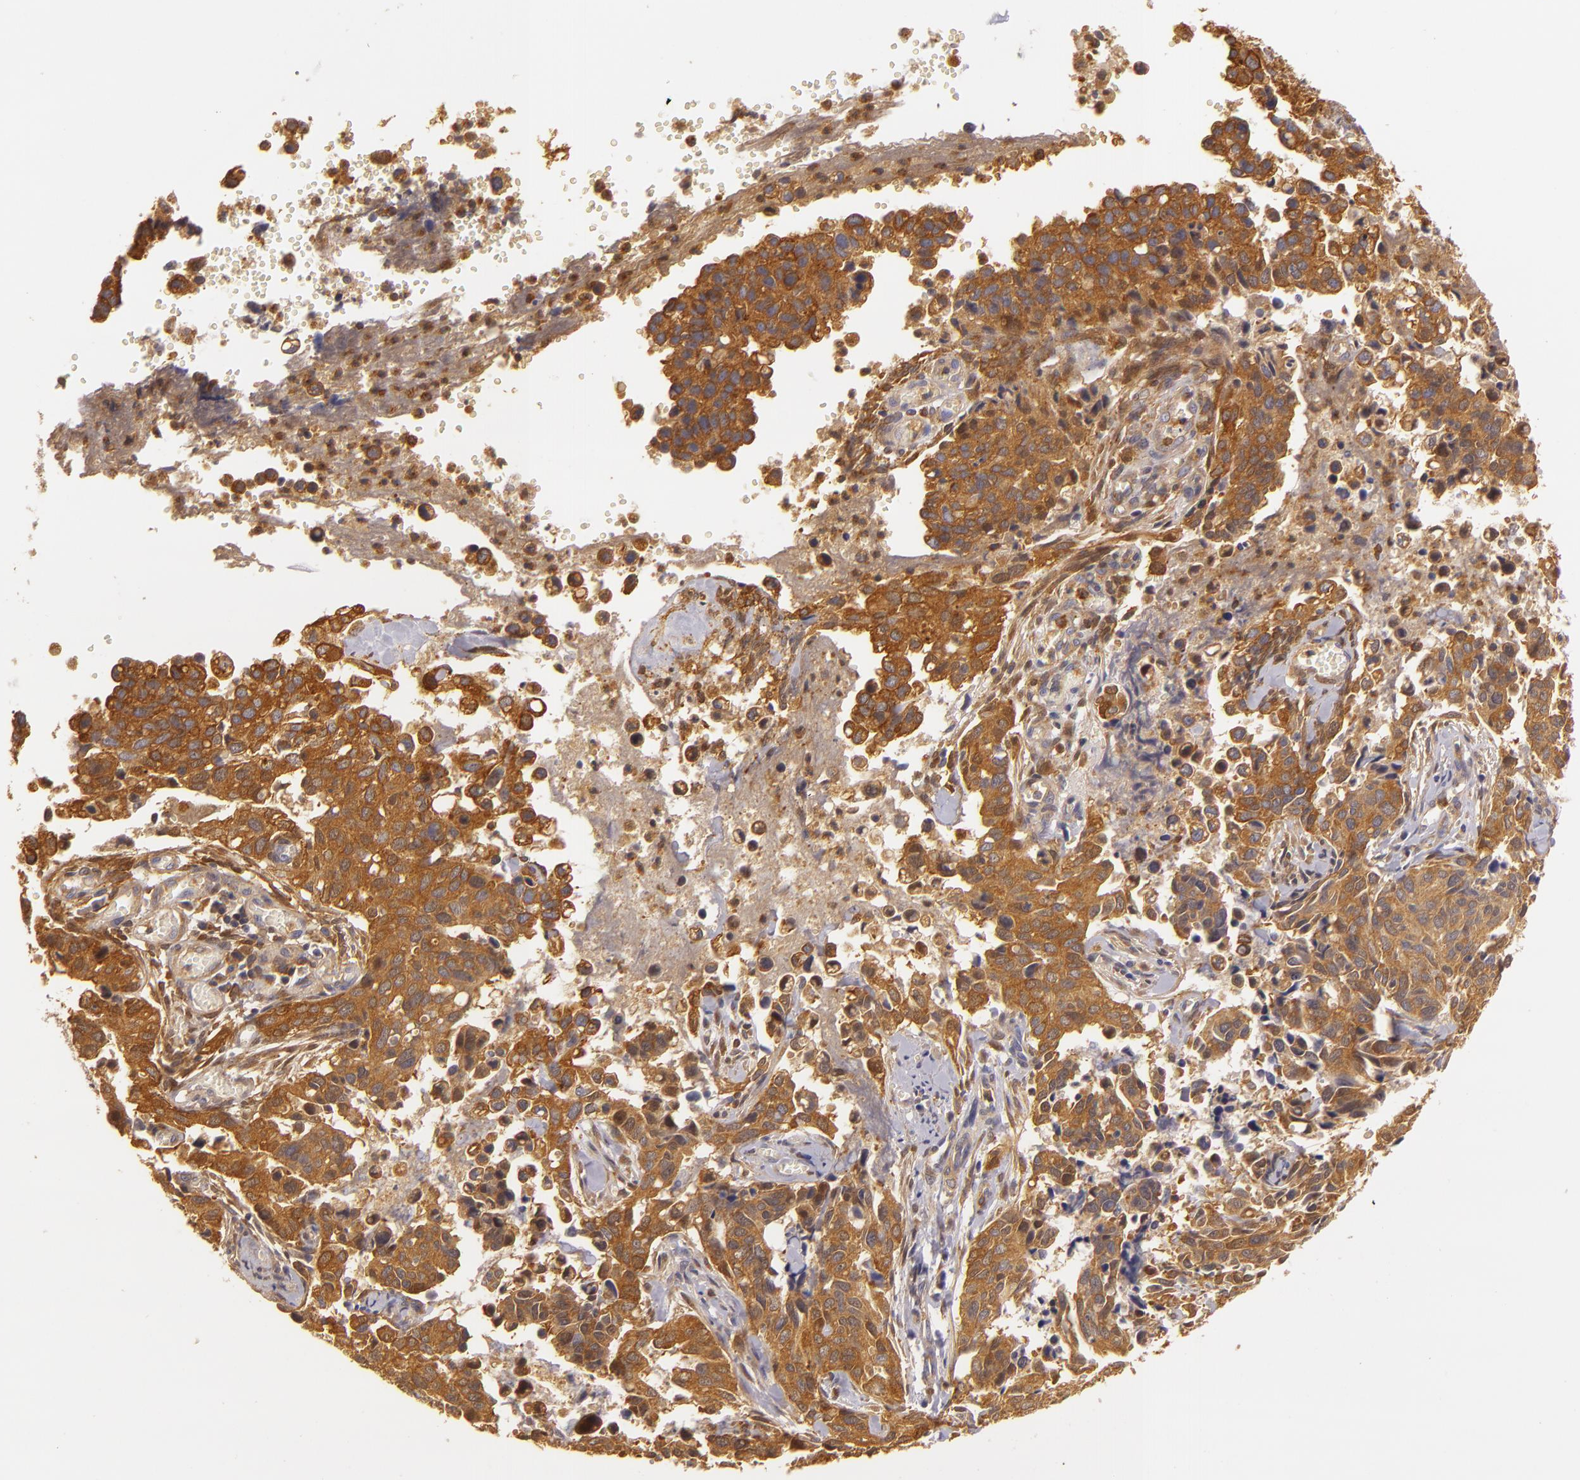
{"staining": {"intensity": "strong", "quantity": ">75%", "location": "cytoplasmic/membranous"}, "tissue": "cervical cancer", "cell_type": "Tumor cells", "image_type": "cancer", "snomed": [{"axis": "morphology", "description": "Normal tissue, NOS"}, {"axis": "morphology", "description": "Squamous cell carcinoma, NOS"}, {"axis": "topography", "description": "Cervix"}], "caption": "High-magnification brightfield microscopy of cervical cancer stained with DAB (brown) and counterstained with hematoxylin (blue). tumor cells exhibit strong cytoplasmic/membranous staining is appreciated in approximately>75% of cells.", "gene": "TOM1", "patient": {"sex": "female", "age": 45}}